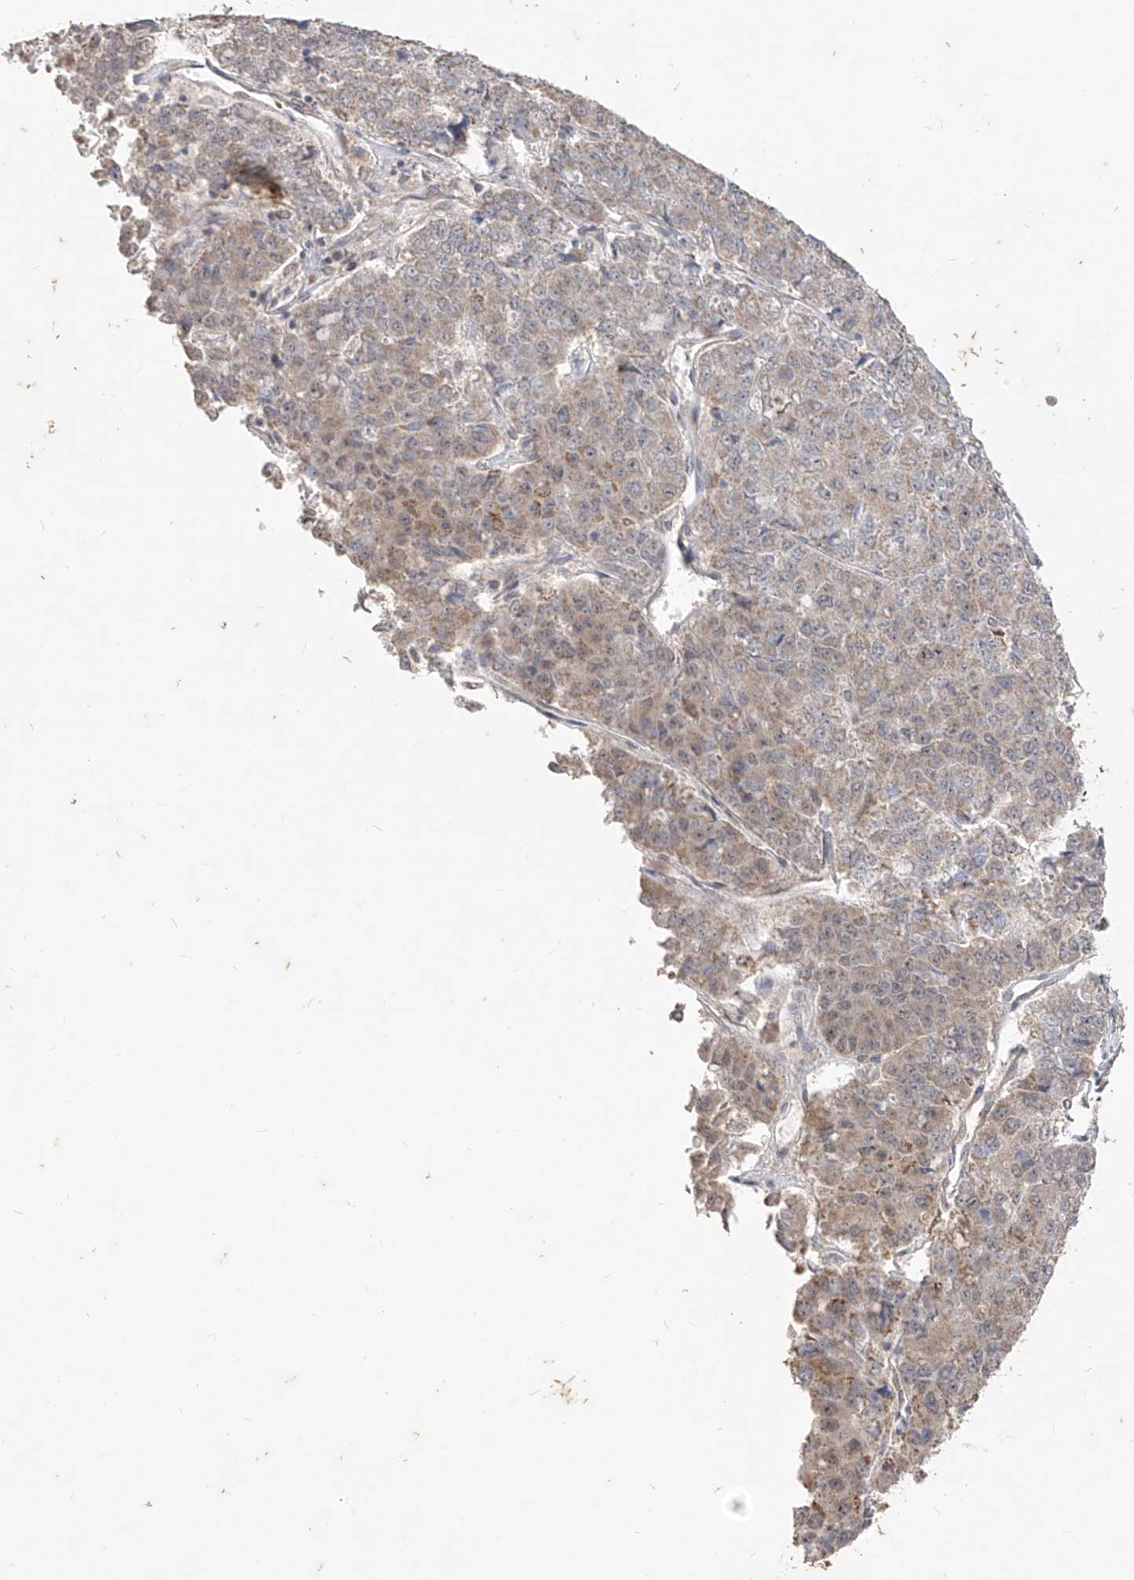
{"staining": {"intensity": "weak", "quantity": ">75%", "location": "cytoplasmic/membranous"}, "tissue": "pancreatic cancer", "cell_type": "Tumor cells", "image_type": "cancer", "snomed": [{"axis": "morphology", "description": "Adenocarcinoma, NOS"}, {"axis": "topography", "description": "Pancreas"}], "caption": "About >75% of tumor cells in human pancreatic cancer (adenocarcinoma) exhibit weak cytoplasmic/membranous protein staining as visualized by brown immunohistochemical staining.", "gene": "MTUS2", "patient": {"sex": "male", "age": 50}}